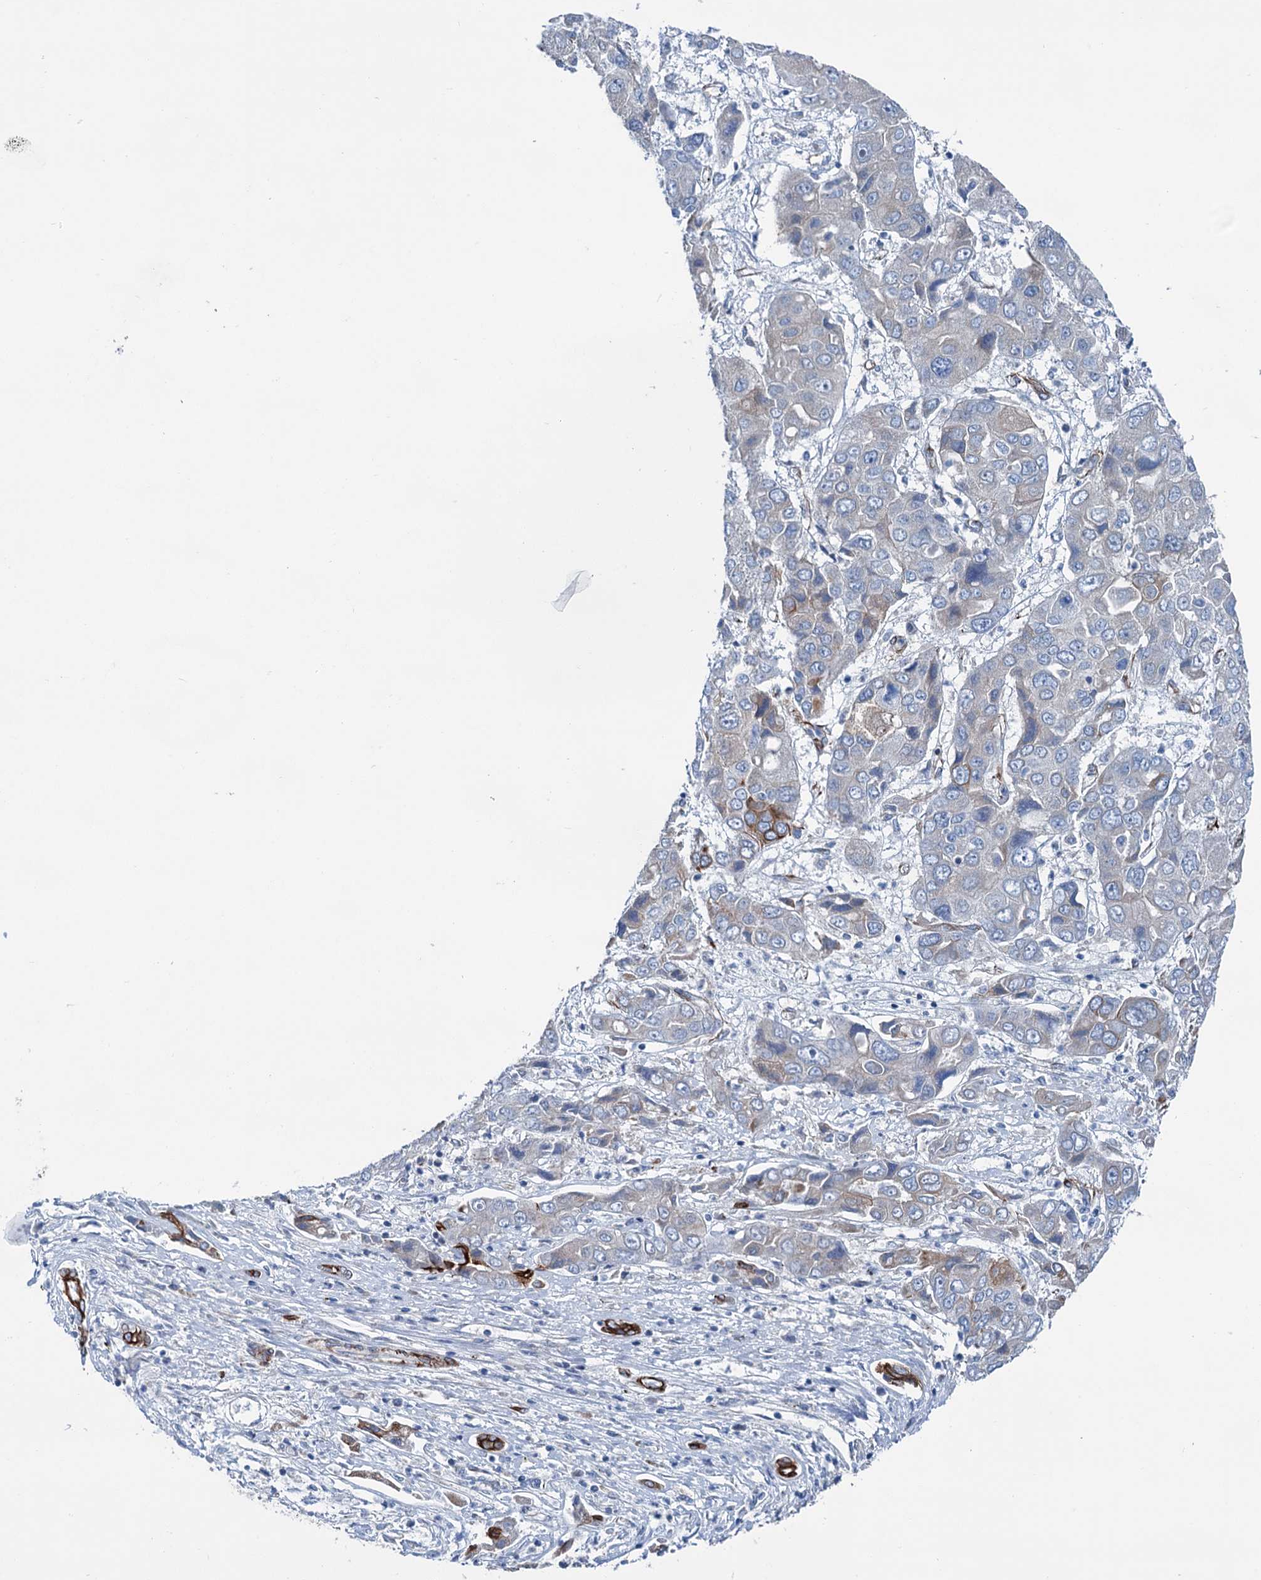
{"staining": {"intensity": "moderate", "quantity": "<25%", "location": "cytoplasmic/membranous"}, "tissue": "liver cancer", "cell_type": "Tumor cells", "image_type": "cancer", "snomed": [{"axis": "morphology", "description": "Cholangiocarcinoma"}, {"axis": "topography", "description": "Liver"}], "caption": "Immunohistochemical staining of liver cancer (cholangiocarcinoma) exhibits moderate cytoplasmic/membranous protein staining in approximately <25% of tumor cells.", "gene": "CALCOCO1", "patient": {"sex": "male", "age": 67}}